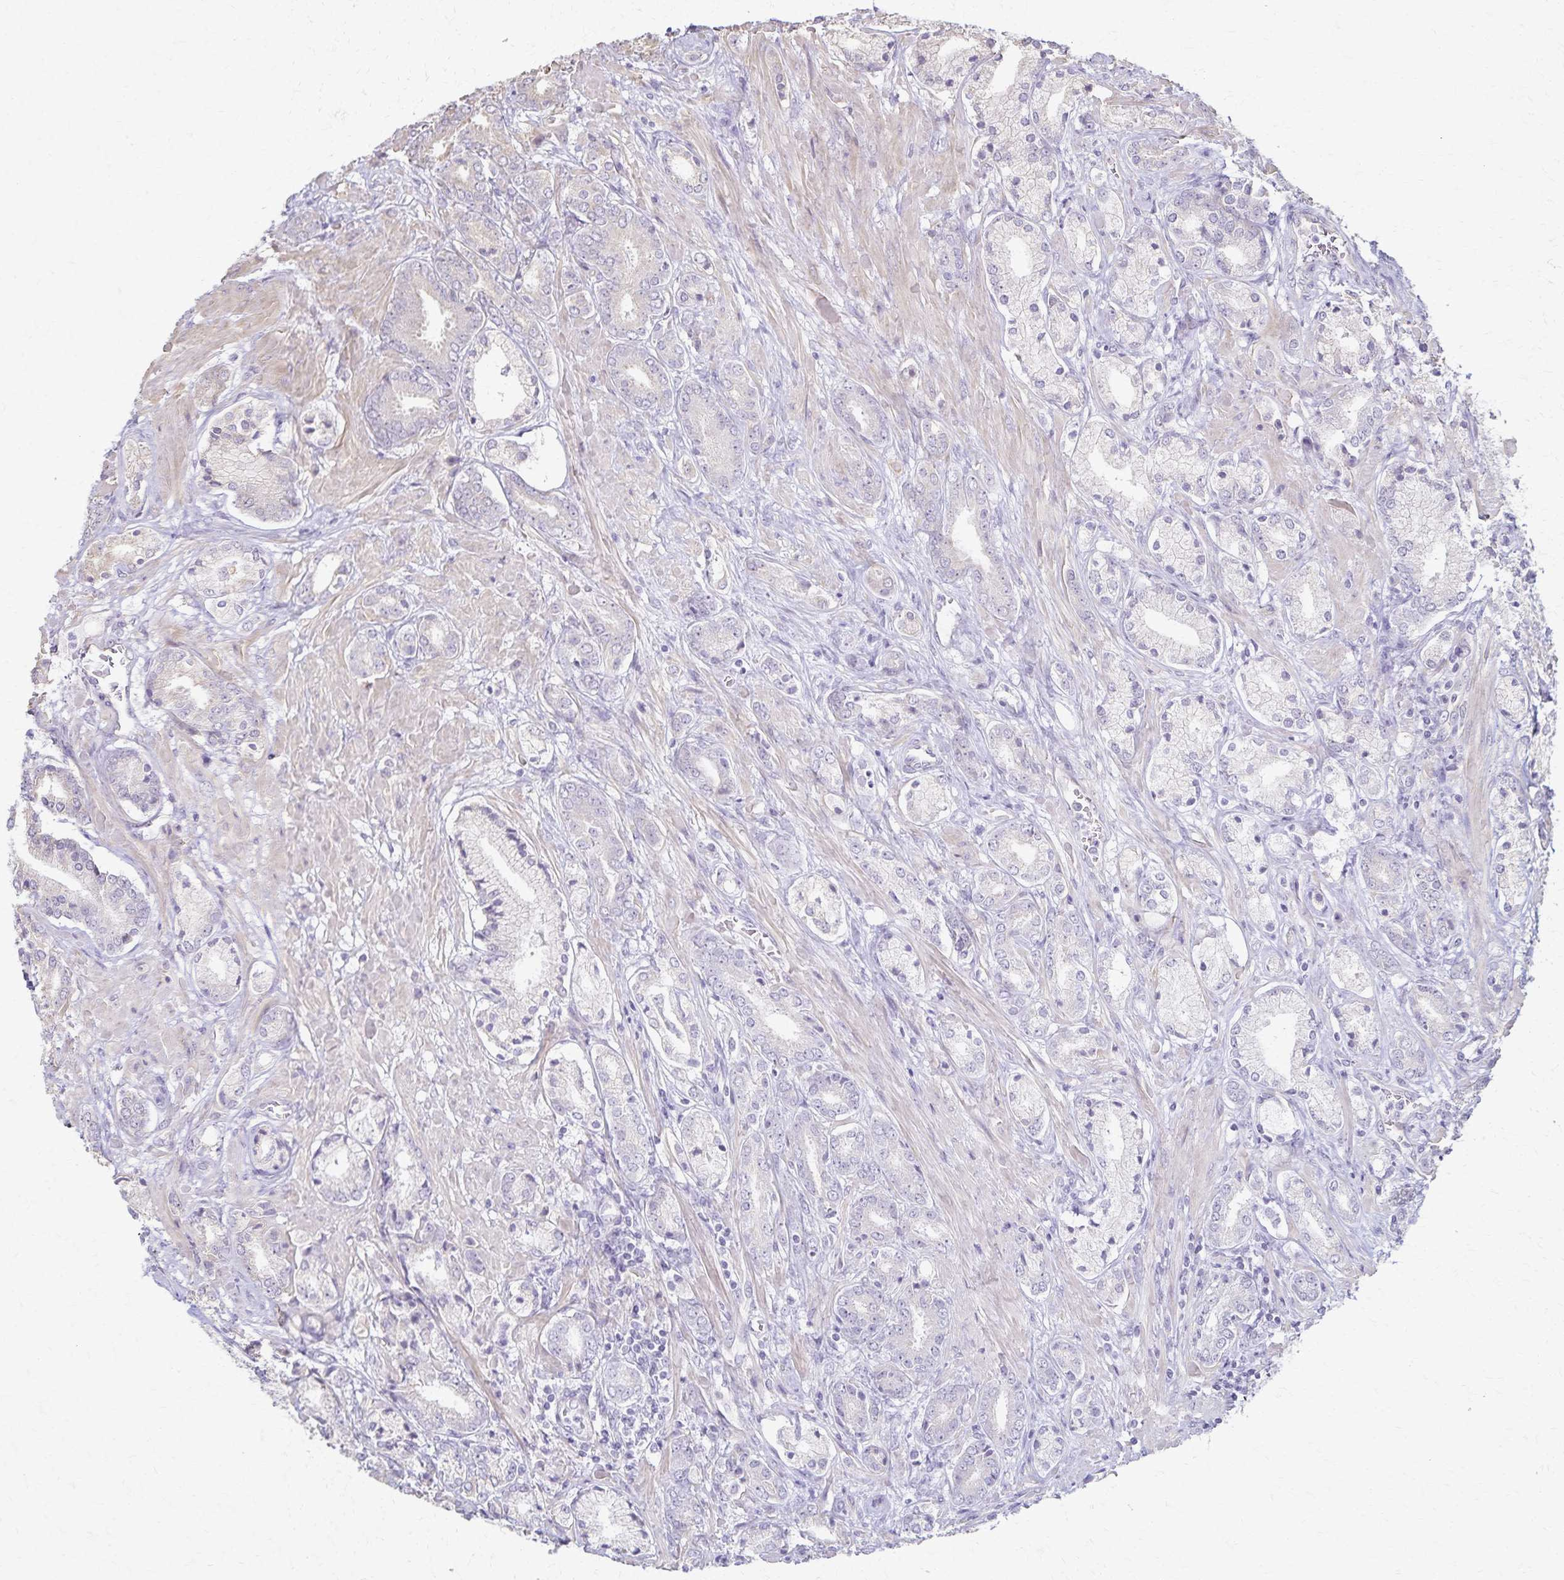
{"staining": {"intensity": "negative", "quantity": "none", "location": "none"}, "tissue": "prostate cancer", "cell_type": "Tumor cells", "image_type": "cancer", "snomed": [{"axis": "morphology", "description": "Adenocarcinoma, High grade"}, {"axis": "topography", "description": "Prostate"}], "caption": "The micrograph demonstrates no staining of tumor cells in high-grade adenocarcinoma (prostate).", "gene": "KISS1", "patient": {"sex": "male", "age": 56}}